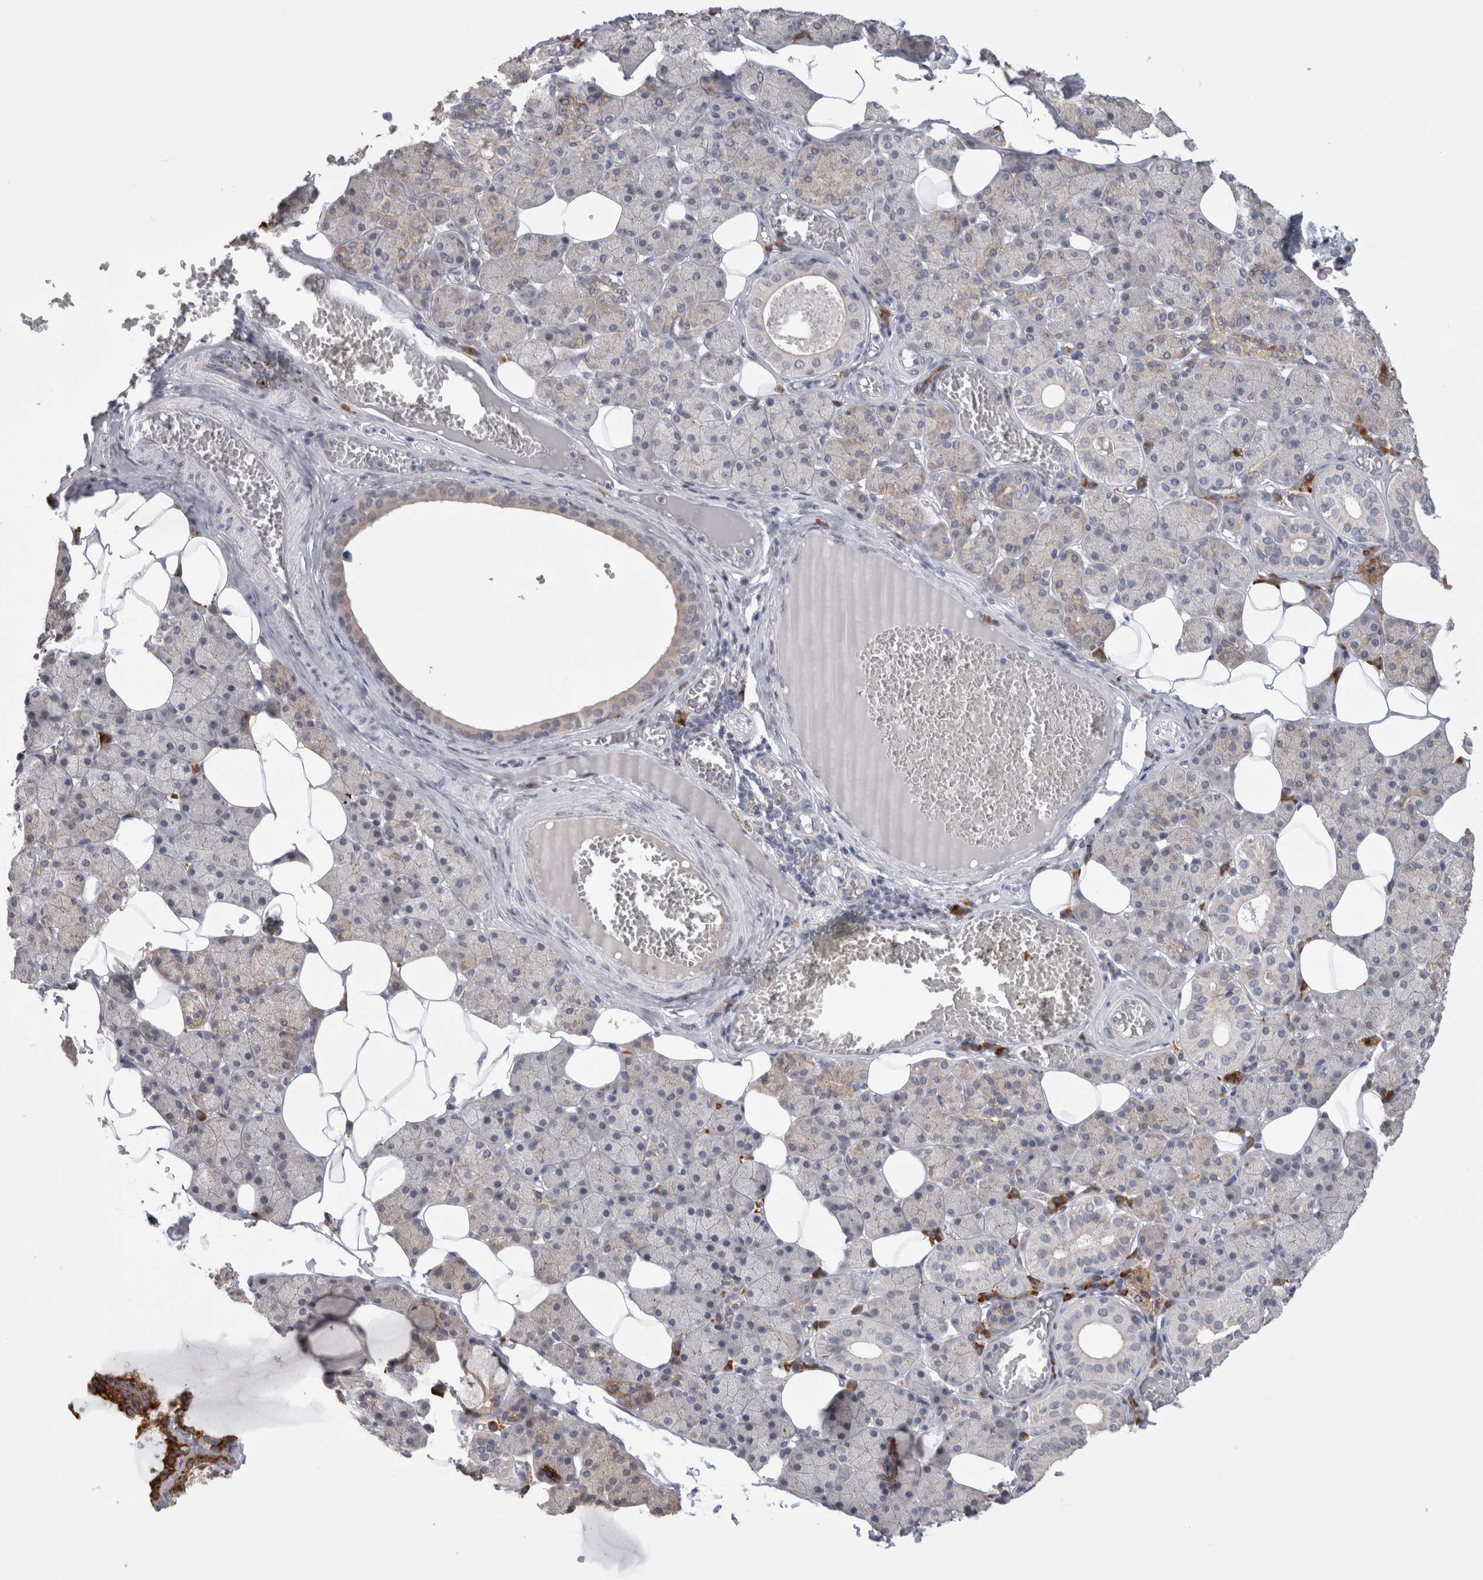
{"staining": {"intensity": "weak", "quantity": "<25%", "location": "cytoplasmic/membranous"}, "tissue": "salivary gland", "cell_type": "Glandular cells", "image_type": "normal", "snomed": [{"axis": "morphology", "description": "Normal tissue, NOS"}, {"axis": "topography", "description": "Salivary gland"}], "caption": "This is an immunohistochemistry (IHC) micrograph of unremarkable salivary gland. There is no staining in glandular cells.", "gene": "ZNF341", "patient": {"sex": "female", "age": 33}}